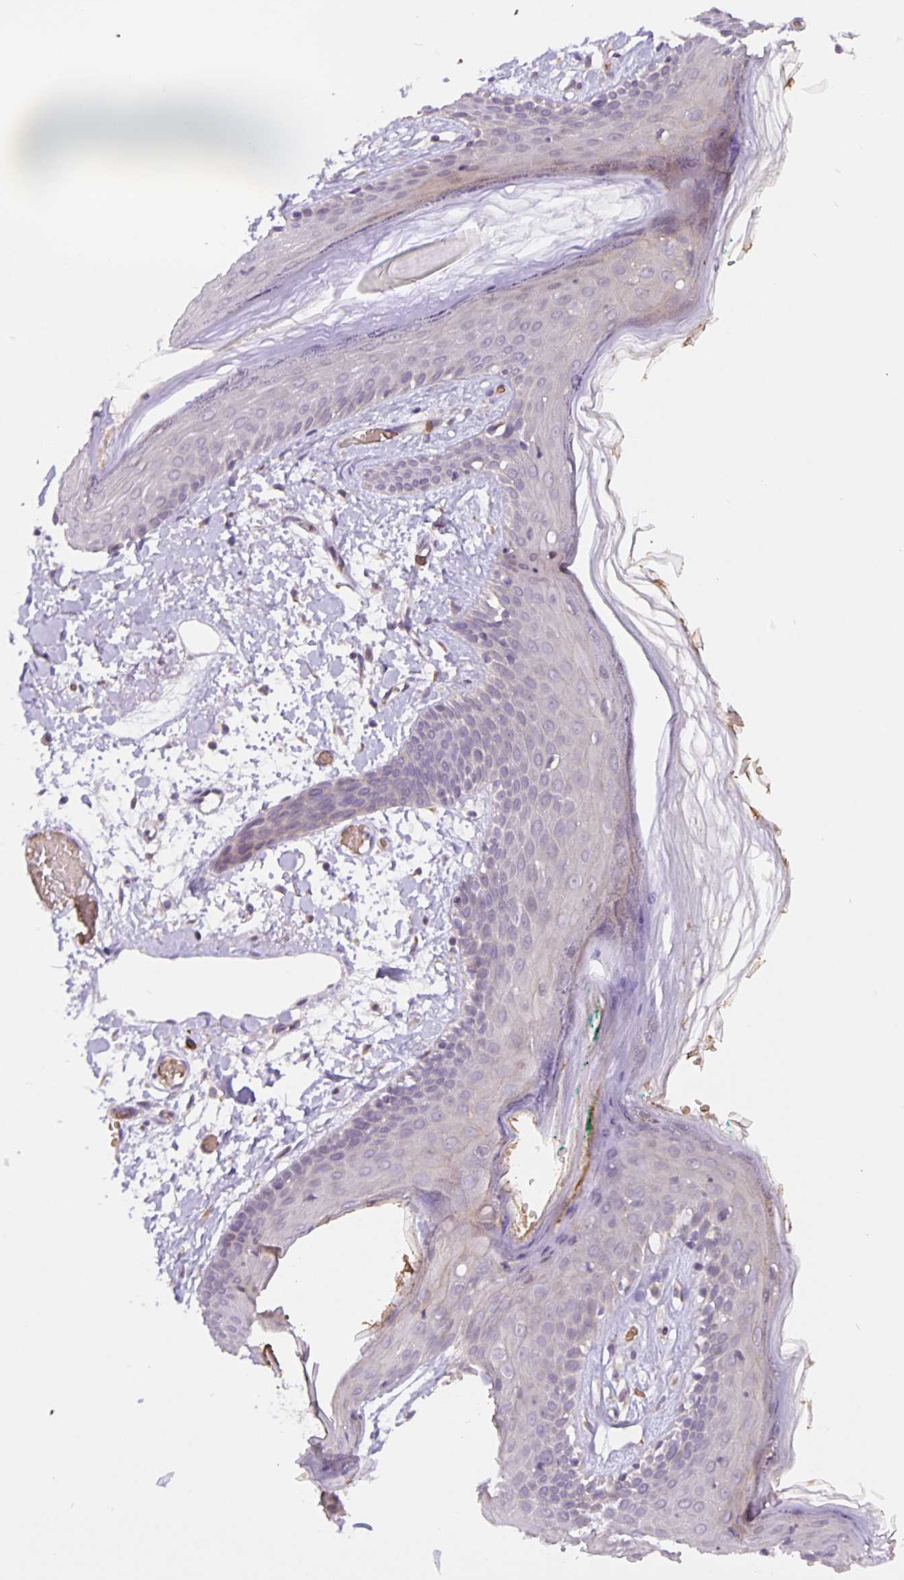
{"staining": {"intensity": "negative", "quantity": "none", "location": "none"}, "tissue": "skin", "cell_type": "Fibroblasts", "image_type": "normal", "snomed": [{"axis": "morphology", "description": "Normal tissue, NOS"}, {"axis": "topography", "description": "Skin"}], "caption": "Immunohistochemistry micrograph of normal skin: human skin stained with DAB shows no significant protein positivity in fibroblasts.", "gene": "TMEM71", "patient": {"sex": "male", "age": 79}}